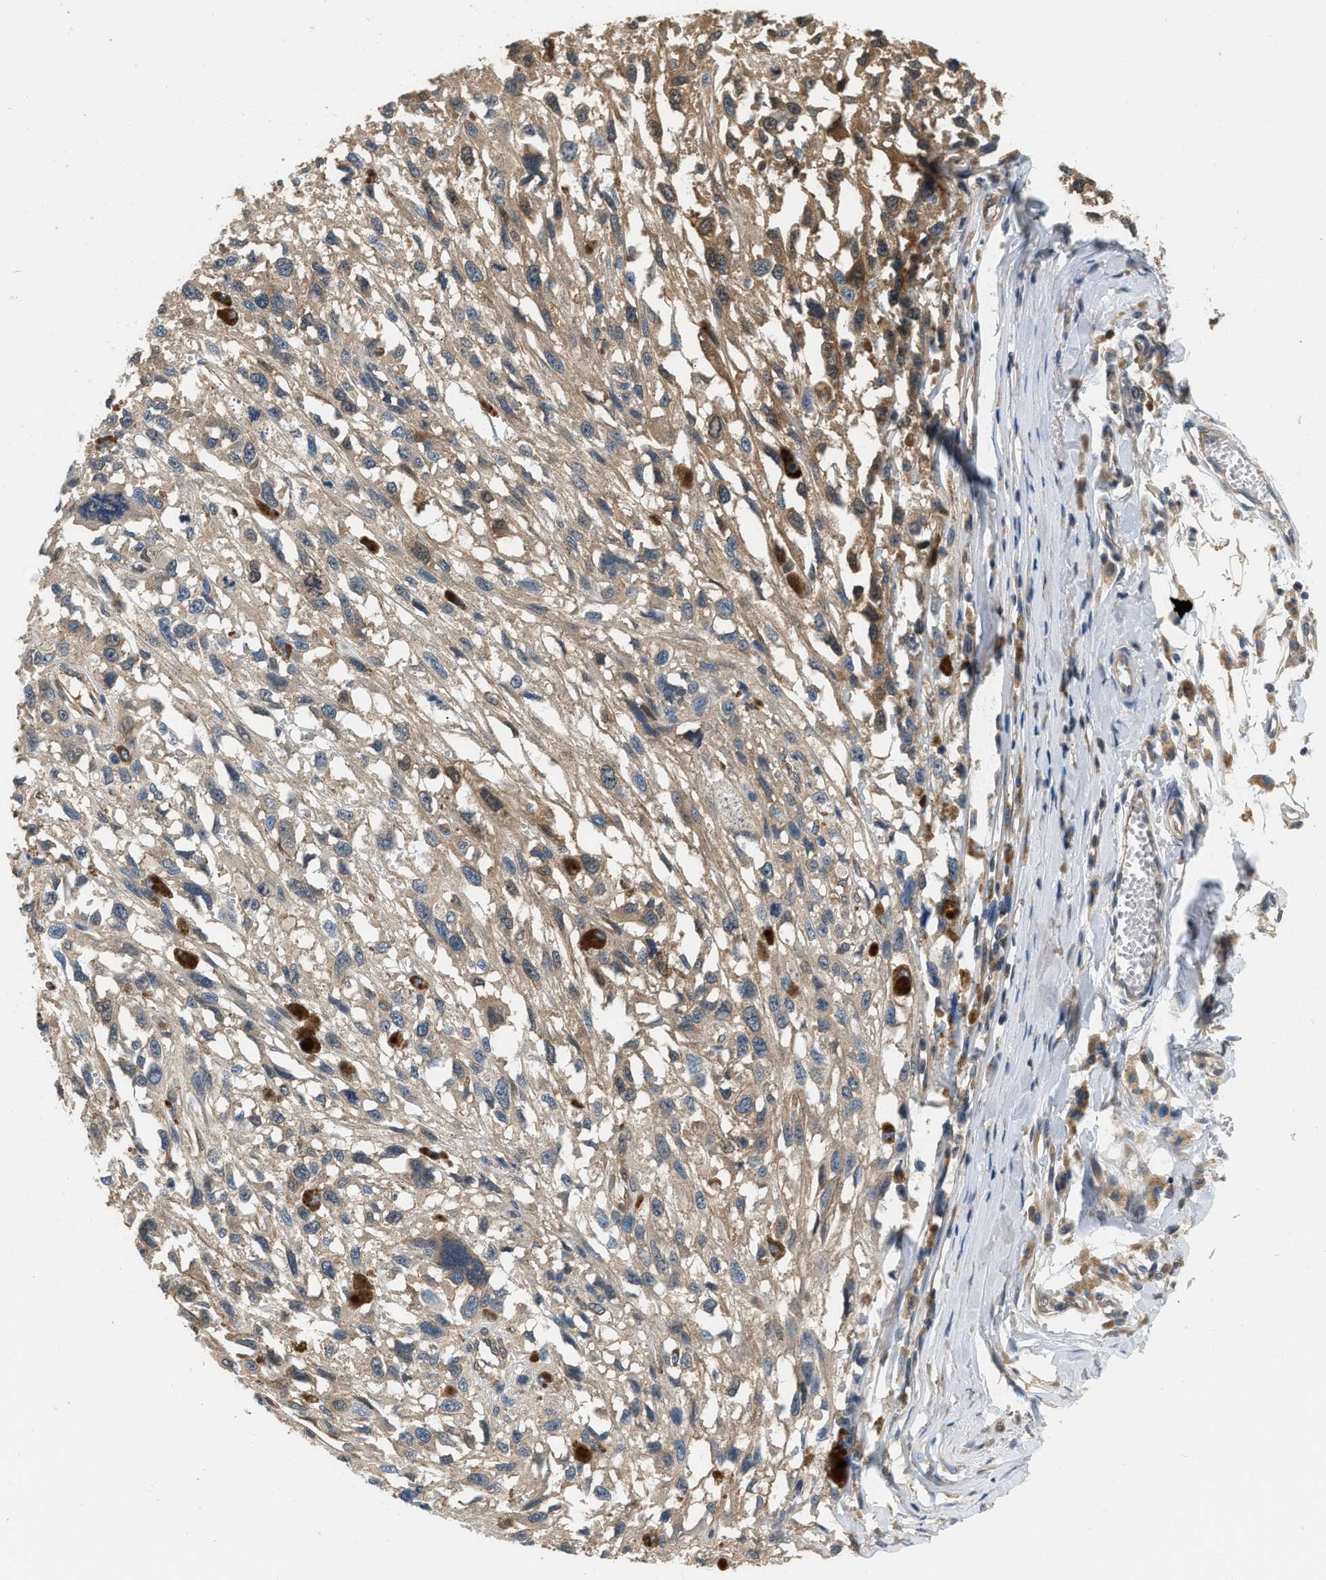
{"staining": {"intensity": "moderate", "quantity": ">75%", "location": "cytoplasmic/membranous"}, "tissue": "melanoma", "cell_type": "Tumor cells", "image_type": "cancer", "snomed": [{"axis": "morphology", "description": "Malignant melanoma, Metastatic site"}, {"axis": "topography", "description": "Lymph node"}], "caption": "Melanoma stained with a protein marker shows moderate staining in tumor cells.", "gene": "EIF4EBP2", "patient": {"sex": "male", "age": 59}}